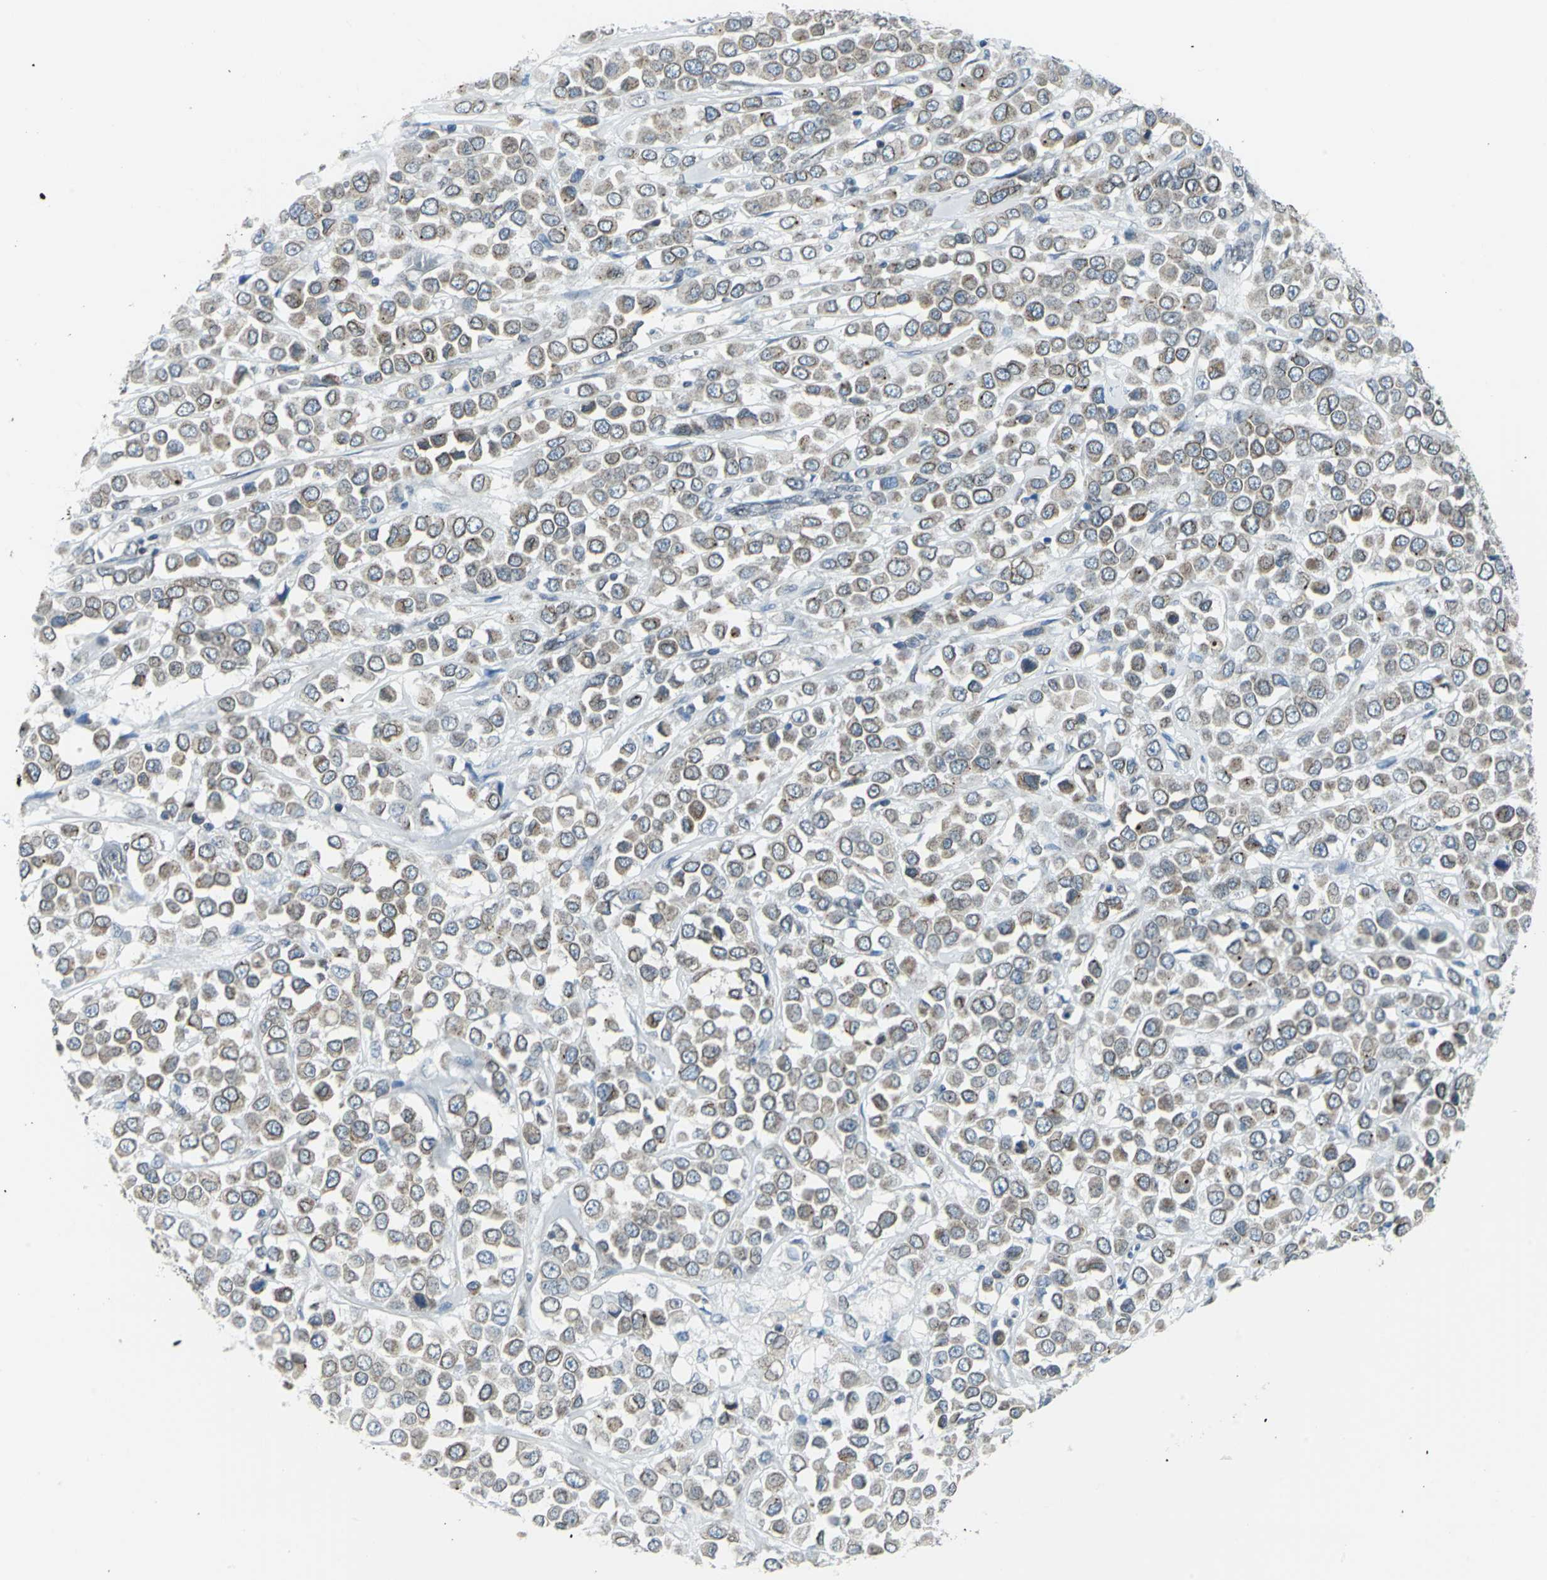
{"staining": {"intensity": "weak", "quantity": ">75%", "location": "cytoplasmic/membranous"}, "tissue": "breast cancer", "cell_type": "Tumor cells", "image_type": "cancer", "snomed": [{"axis": "morphology", "description": "Duct carcinoma"}, {"axis": "topography", "description": "Breast"}], "caption": "There is low levels of weak cytoplasmic/membranous expression in tumor cells of intraductal carcinoma (breast), as demonstrated by immunohistochemical staining (brown color).", "gene": "SNUPN", "patient": {"sex": "female", "age": 61}}